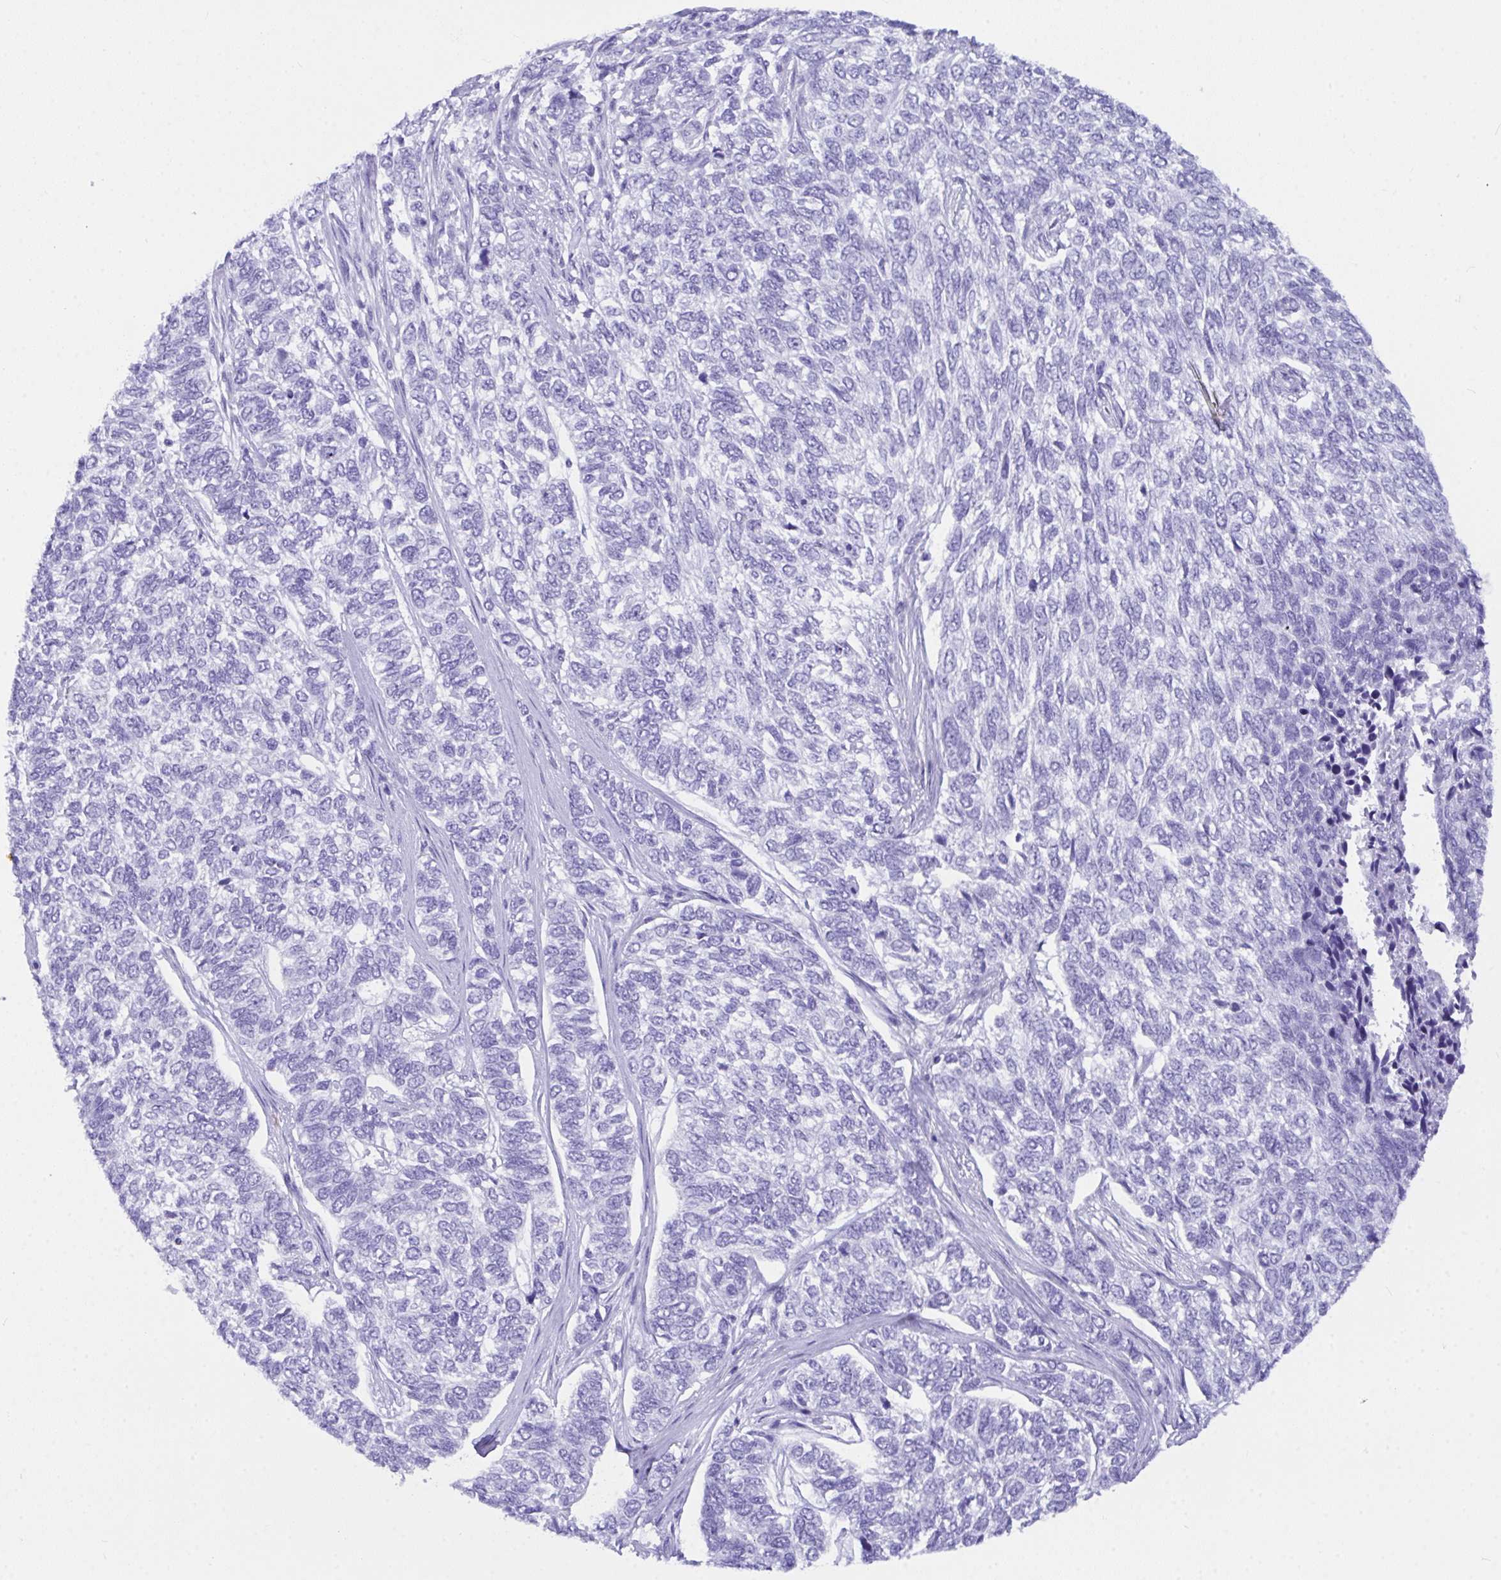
{"staining": {"intensity": "negative", "quantity": "none", "location": "none"}, "tissue": "skin cancer", "cell_type": "Tumor cells", "image_type": "cancer", "snomed": [{"axis": "morphology", "description": "Basal cell carcinoma"}, {"axis": "topography", "description": "Skin"}], "caption": "Immunohistochemistry (IHC) of skin cancer reveals no positivity in tumor cells. (DAB IHC with hematoxylin counter stain).", "gene": "BEST4", "patient": {"sex": "female", "age": 65}}